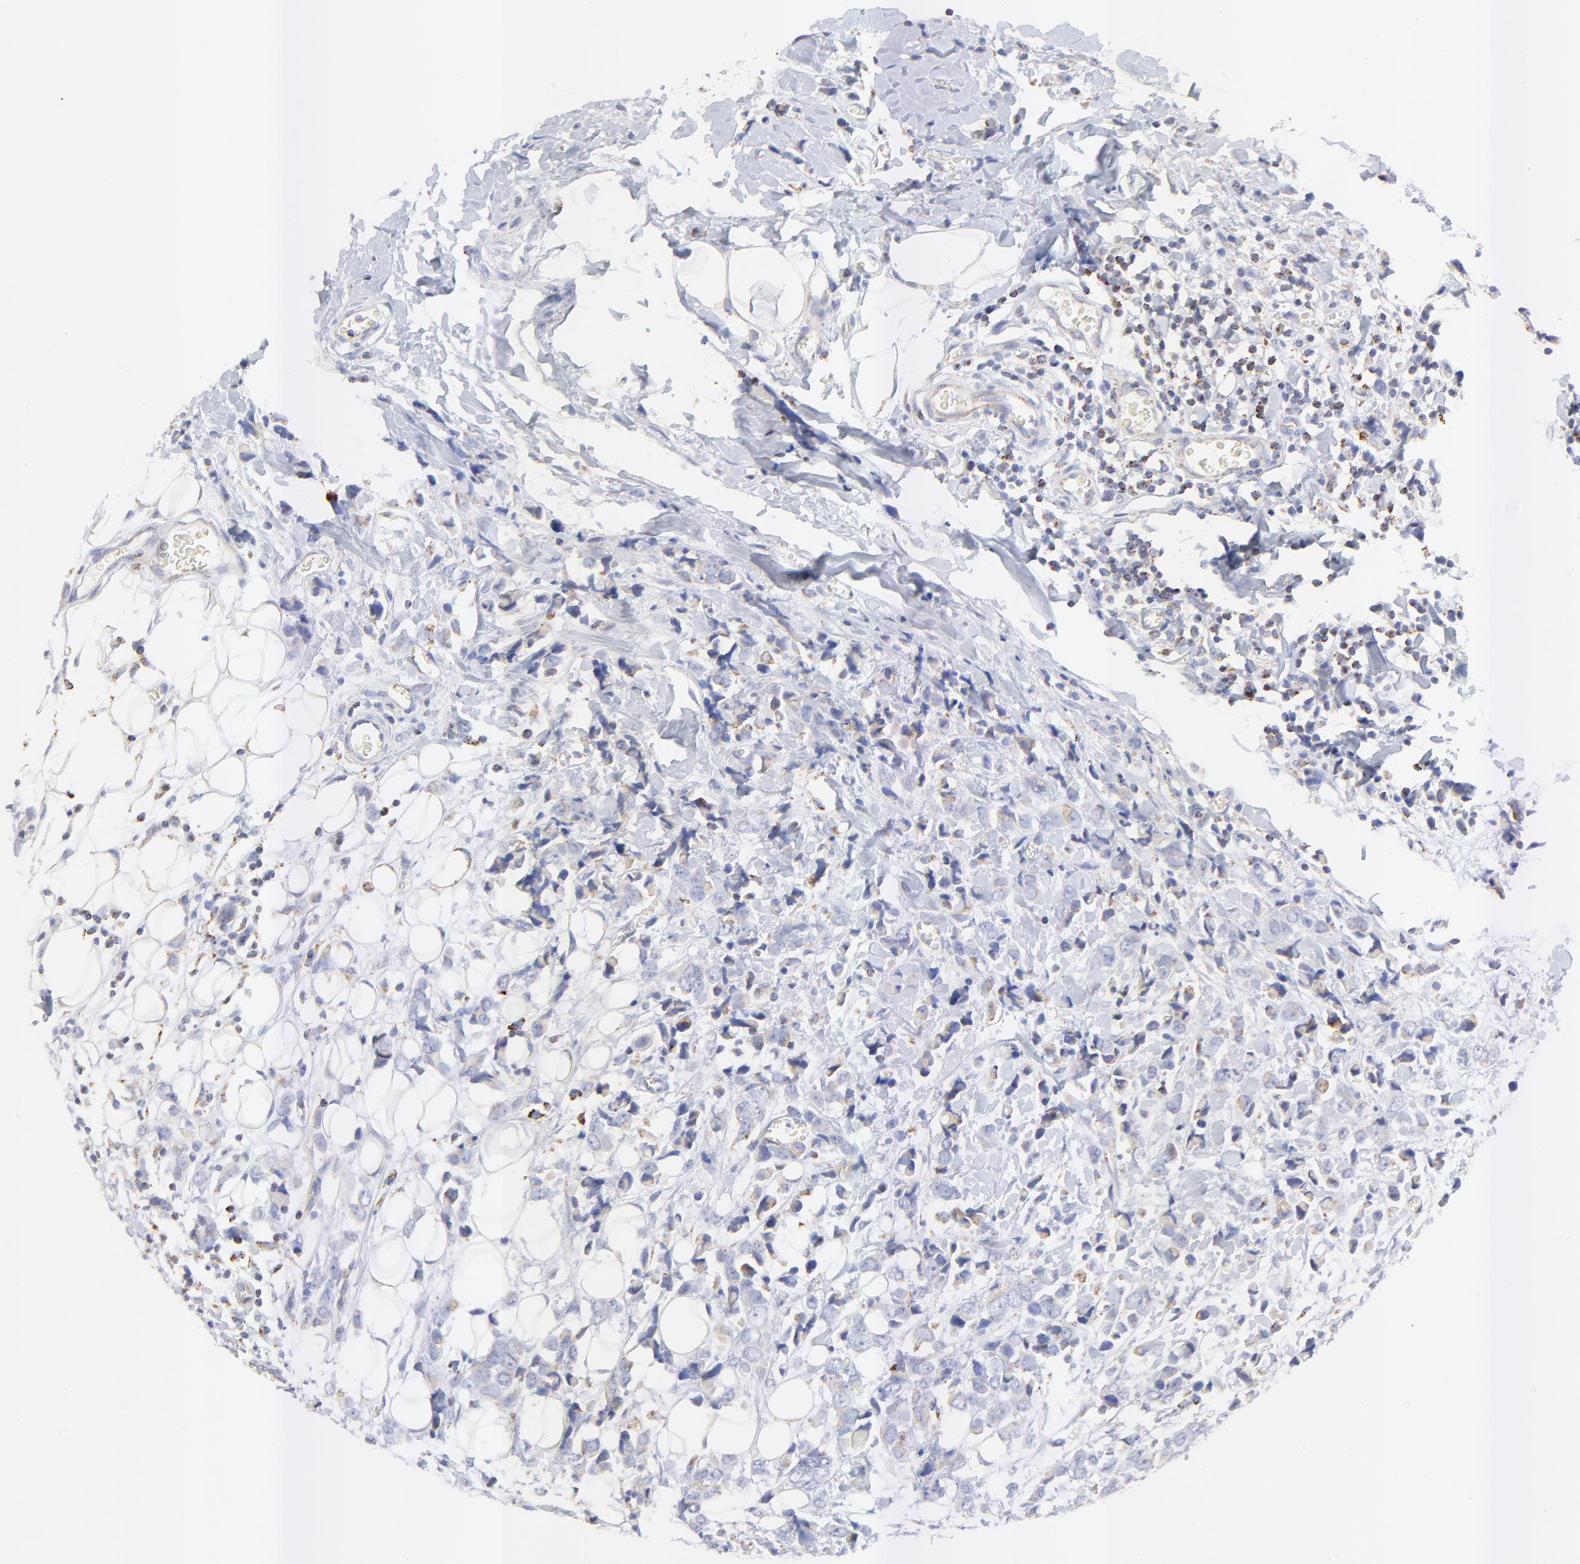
{"staining": {"intensity": "moderate", "quantity": "25%-75%", "location": "cytoplasmic/membranous"}, "tissue": "breast cancer", "cell_type": "Tumor cells", "image_type": "cancer", "snomed": [{"axis": "morphology", "description": "Lobular carcinoma"}, {"axis": "topography", "description": "Breast"}], "caption": "Protein staining by immunohistochemistry exhibits moderate cytoplasmic/membranous positivity in about 25%-75% of tumor cells in breast lobular carcinoma.", "gene": "COX4I1", "patient": {"sex": "female", "age": 57}}